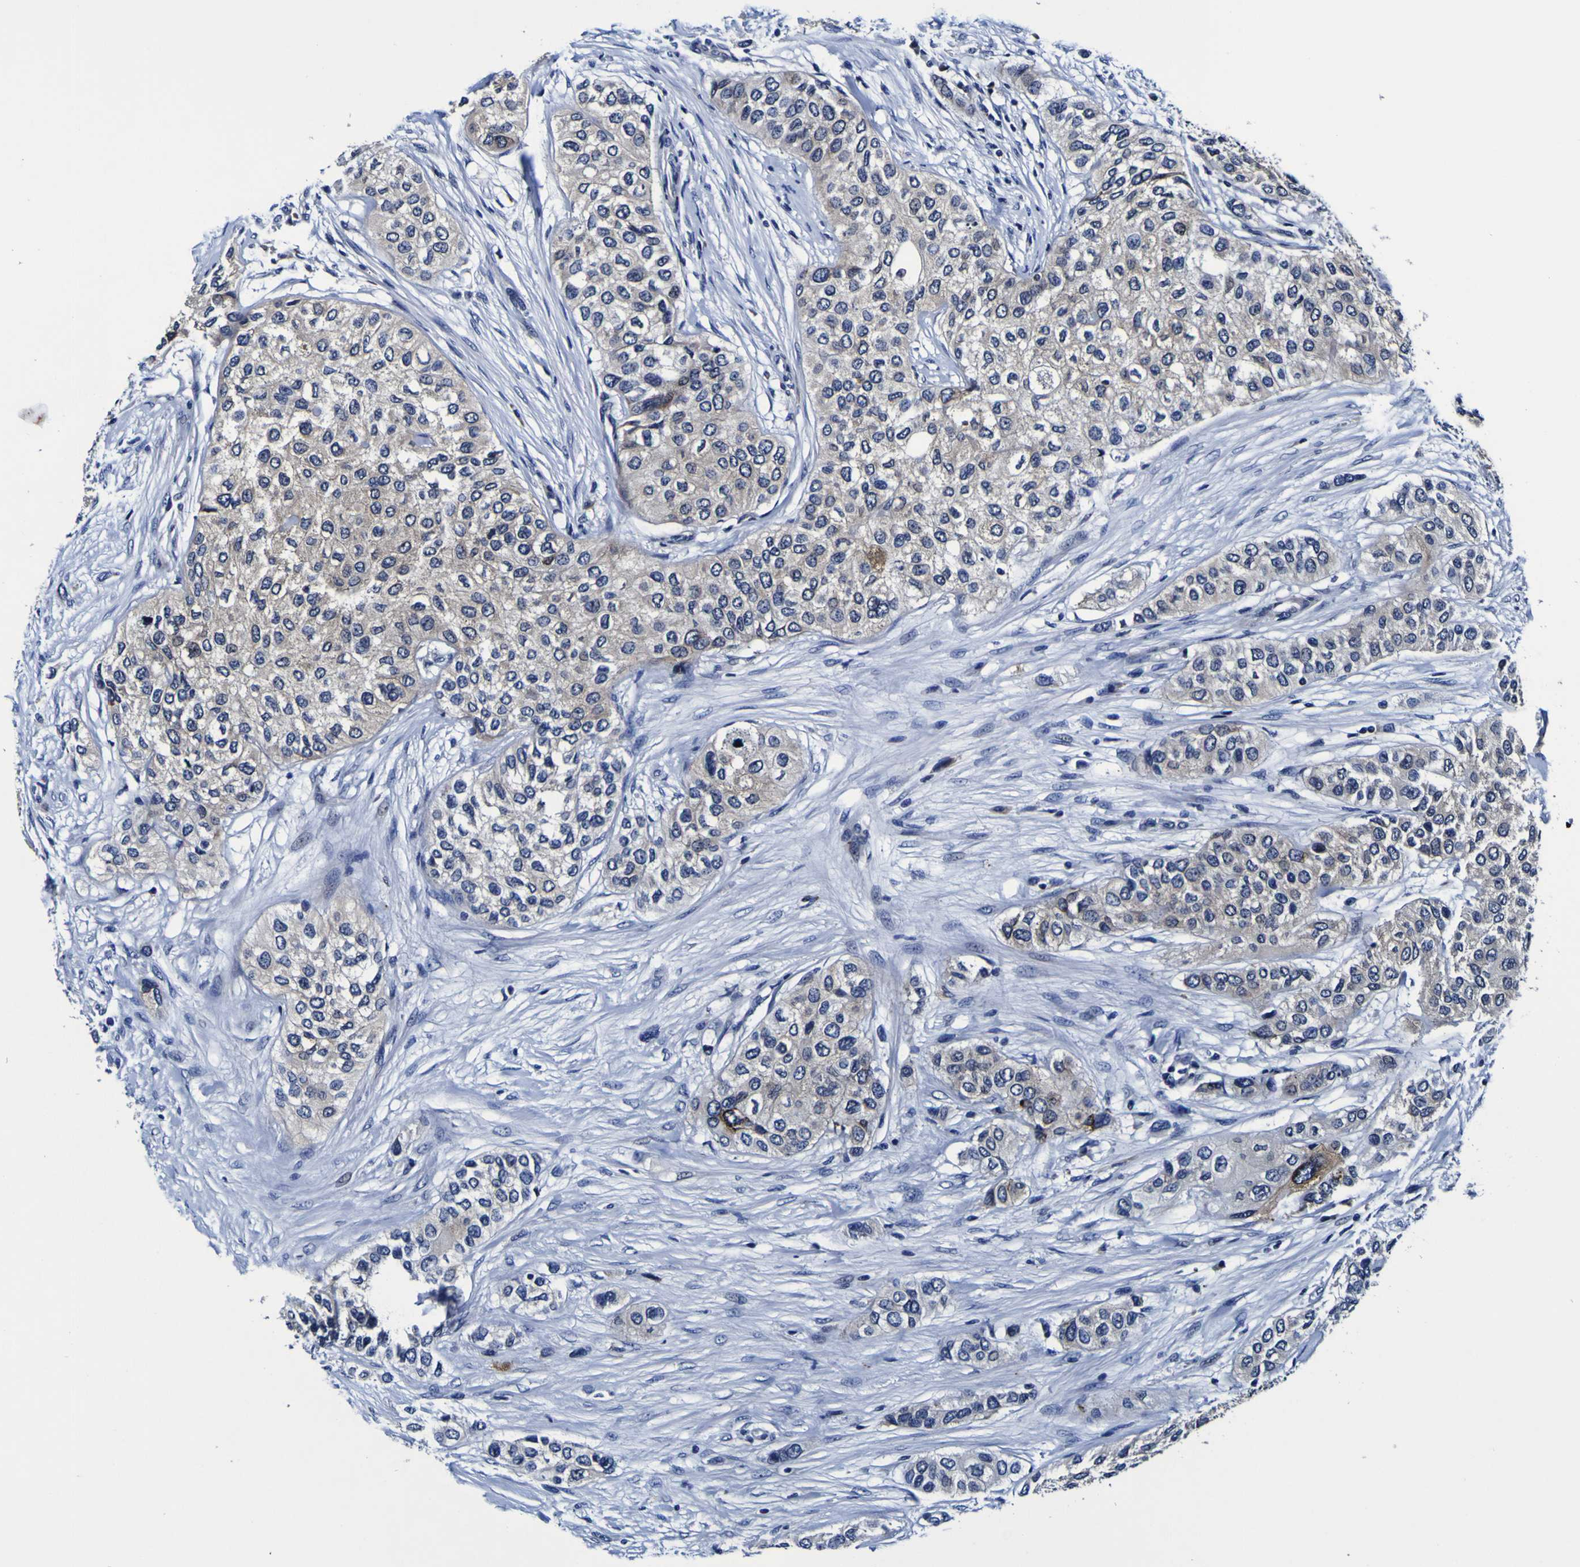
{"staining": {"intensity": "moderate", "quantity": "<25%", "location": "cytoplasmic/membranous"}, "tissue": "urothelial cancer", "cell_type": "Tumor cells", "image_type": "cancer", "snomed": [{"axis": "morphology", "description": "Urothelial carcinoma, High grade"}, {"axis": "topography", "description": "Urinary bladder"}], "caption": "IHC (DAB) staining of urothelial cancer reveals moderate cytoplasmic/membranous protein positivity in approximately <25% of tumor cells. (Stains: DAB (3,3'-diaminobenzidine) in brown, nuclei in blue, Microscopy: brightfield microscopy at high magnification).", "gene": "SORCS1", "patient": {"sex": "female", "age": 56}}